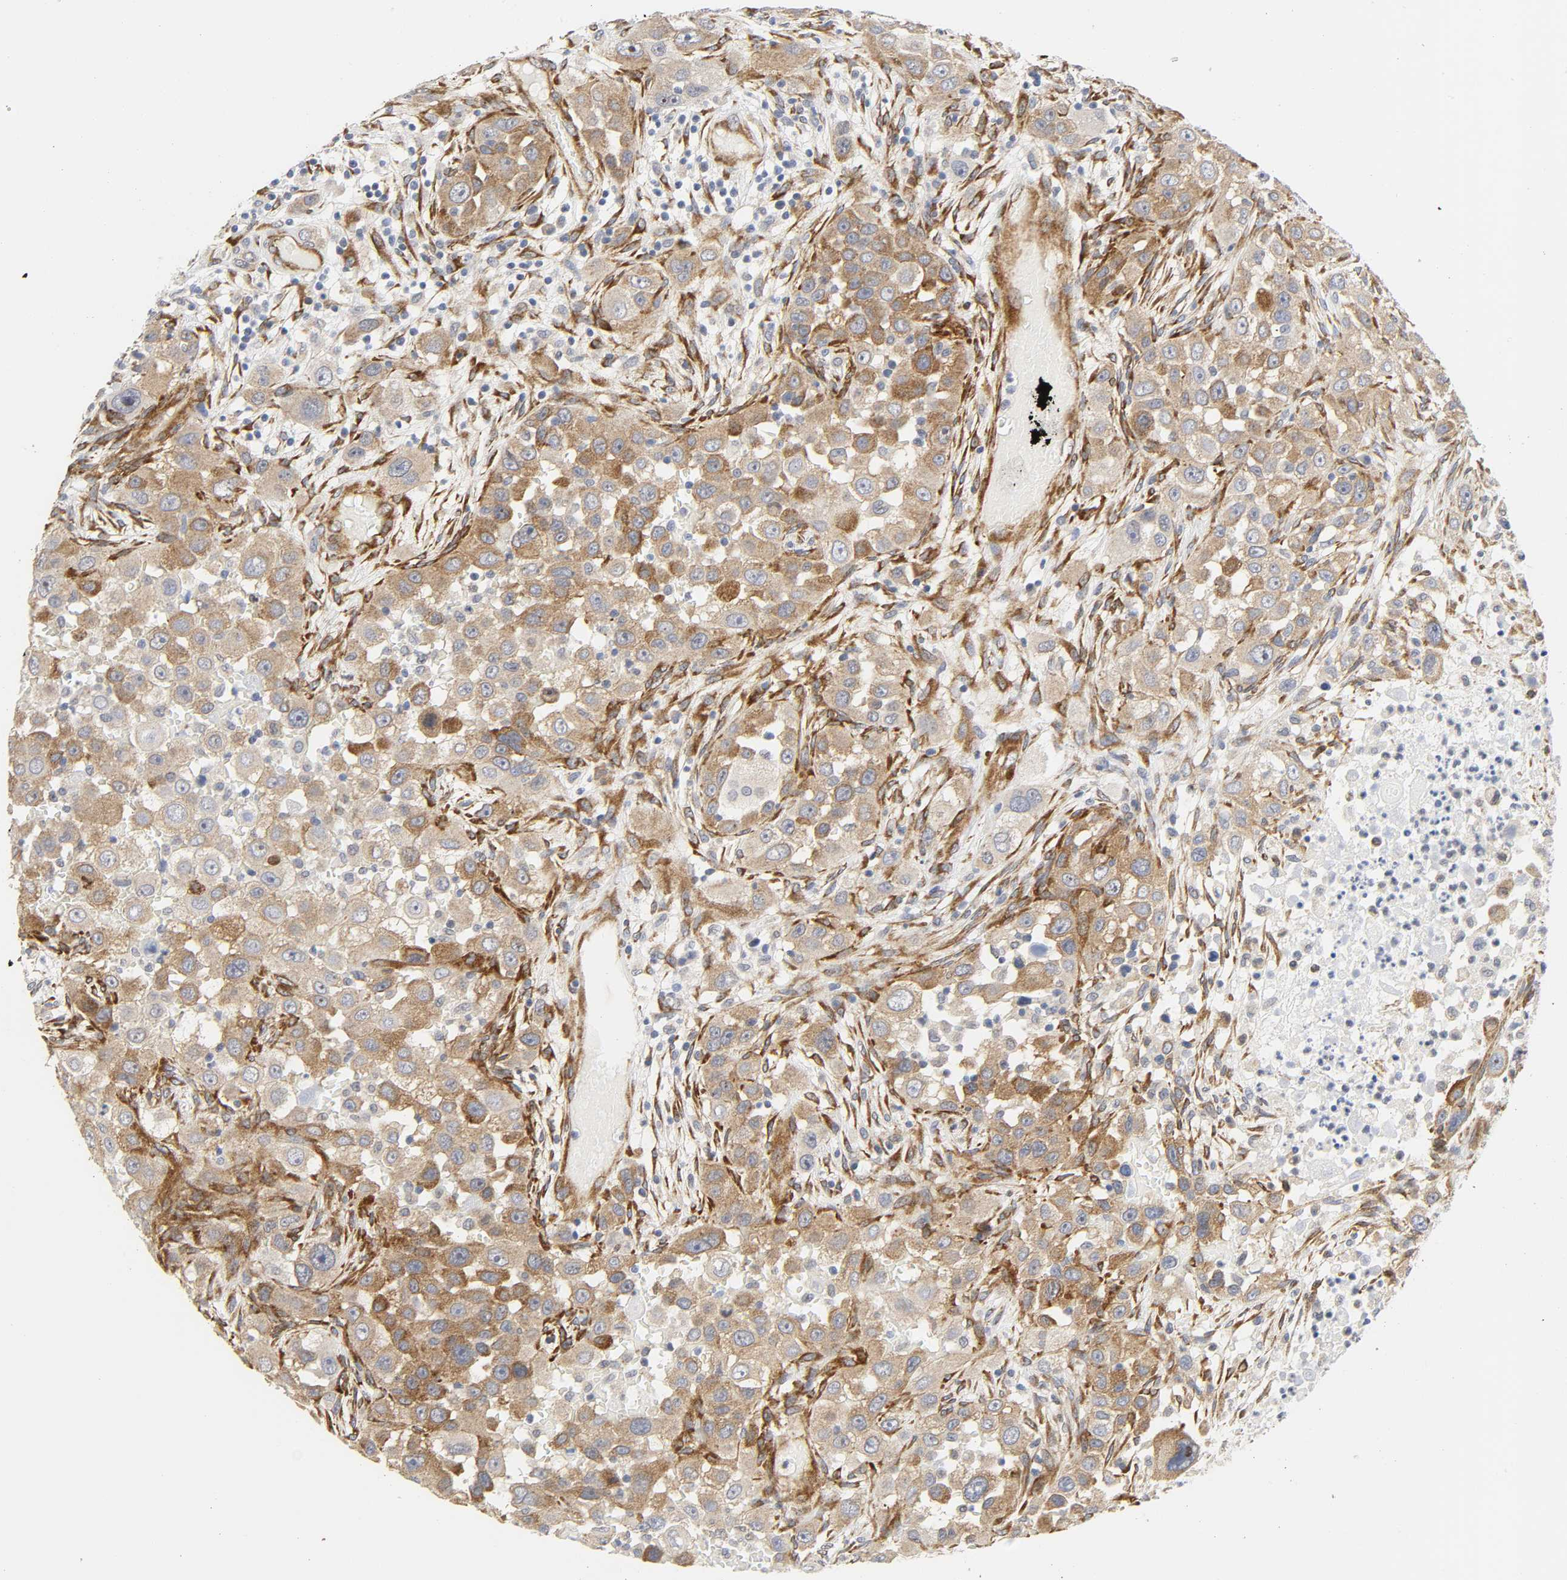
{"staining": {"intensity": "moderate", "quantity": ">75%", "location": "cytoplasmic/membranous"}, "tissue": "head and neck cancer", "cell_type": "Tumor cells", "image_type": "cancer", "snomed": [{"axis": "morphology", "description": "Carcinoma, NOS"}, {"axis": "topography", "description": "Head-Neck"}], "caption": "About >75% of tumor cells in human carcinoma (head and neck) demonstrate moderate cytoplasmic/membranous protein positivity as visualized by brown immunohistochemical staining.", "gene": "DOCK1", "patient": {"sex": "male", "age": 87}}